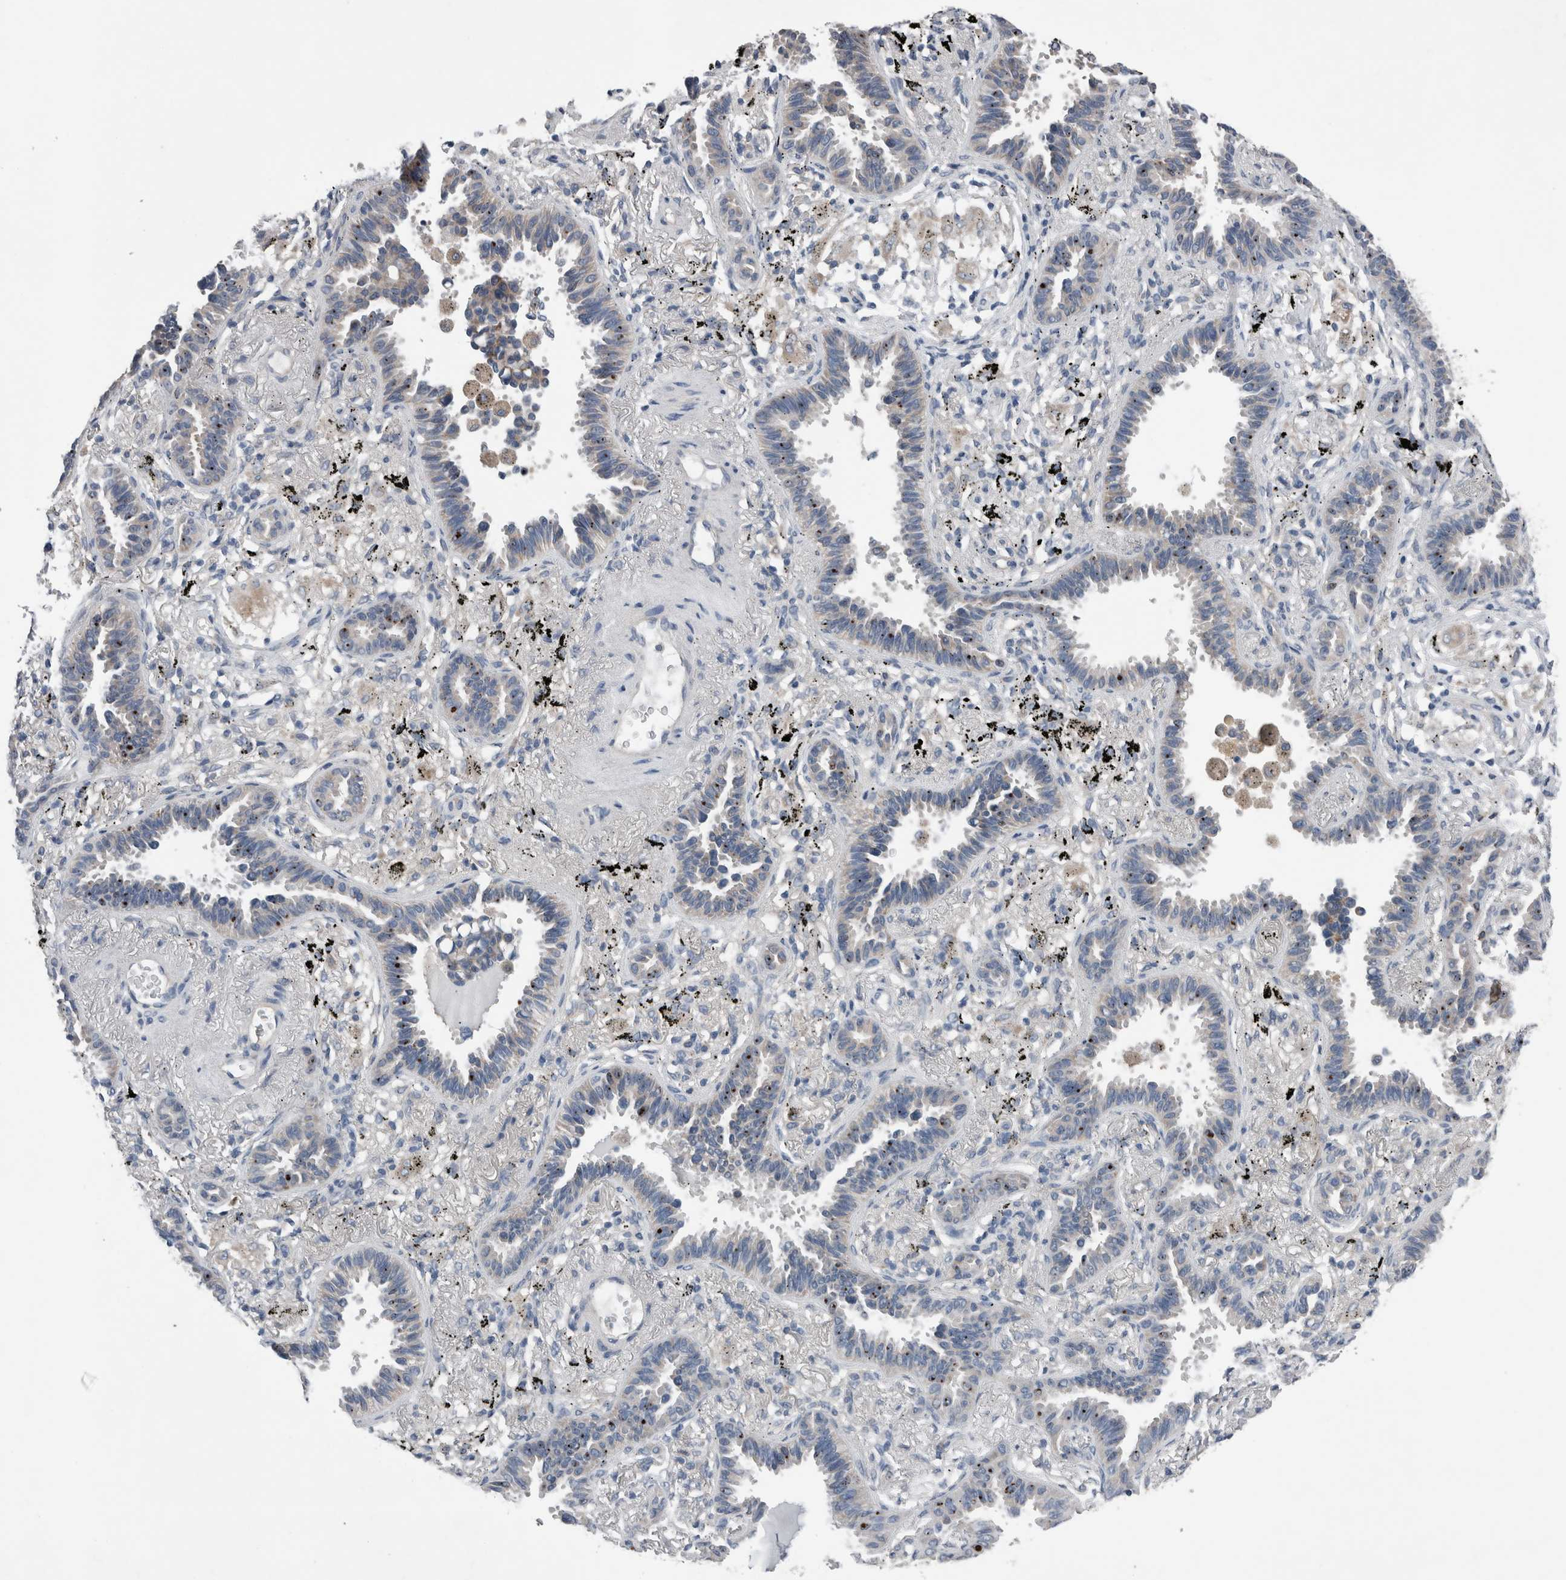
{"staining": {"intensity": "negative", "quantity": "none", "location": "none"}, "tissue": "lung cancer", "cell_type": "Tumor cells", "image_type": "cancer", "snomed": [{"axis": "morphology", "description": "Adenocarcinoma, NOS"}, {"axis": "topography", "description": "Lung"}], "caption": "A high-resolution photomicrograph shows IHC staining of lung cancer (adenocarcinoma), which demonstrates no significant staining in tumor cells.", "gene": "CRNN", "patient": {"sex": "male", "age": 59}}